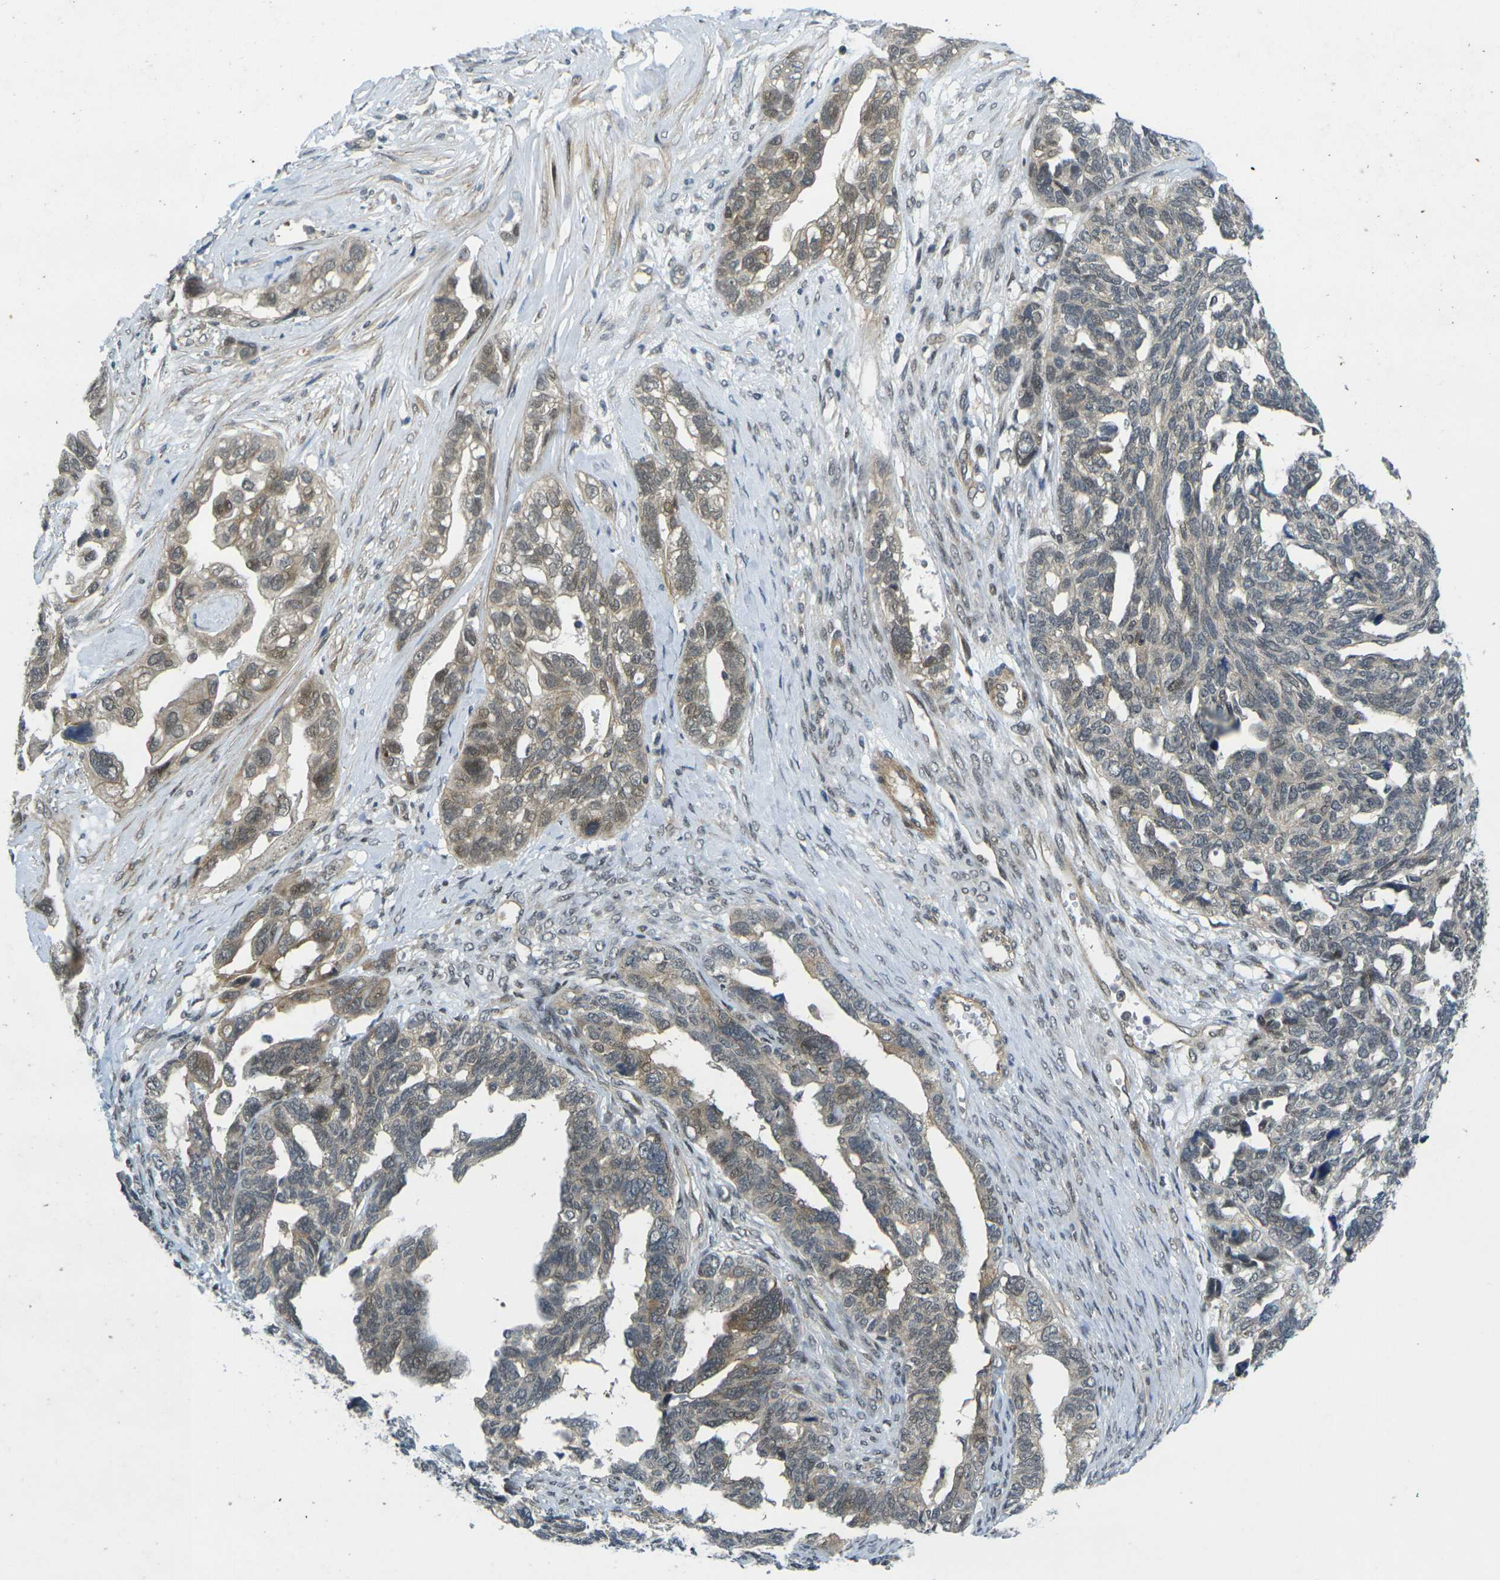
{"staining": {"intensity": "moderate", "quantity": "25%-75%", "location": "cytoplasmic/membranous,nuclear"}, "tissue": "ovarian cancer", "cell_type": "Tumor cells", "image_type": "cancer", "snomed": [{"axis": "morphology", "description": "Cystadenocarcinoma, serous, NOS"}, {"axis": "topography", "description": "Ovary"}], "caption": "Protein staining of ovarian cancer tissue demonstrates moderate cytoplasmic/membranous and nuclear positivity in approximately 25%-75% of tumor cells.", "gene": "KCTD10", "patient": {"sex": "female", "age": 79}}